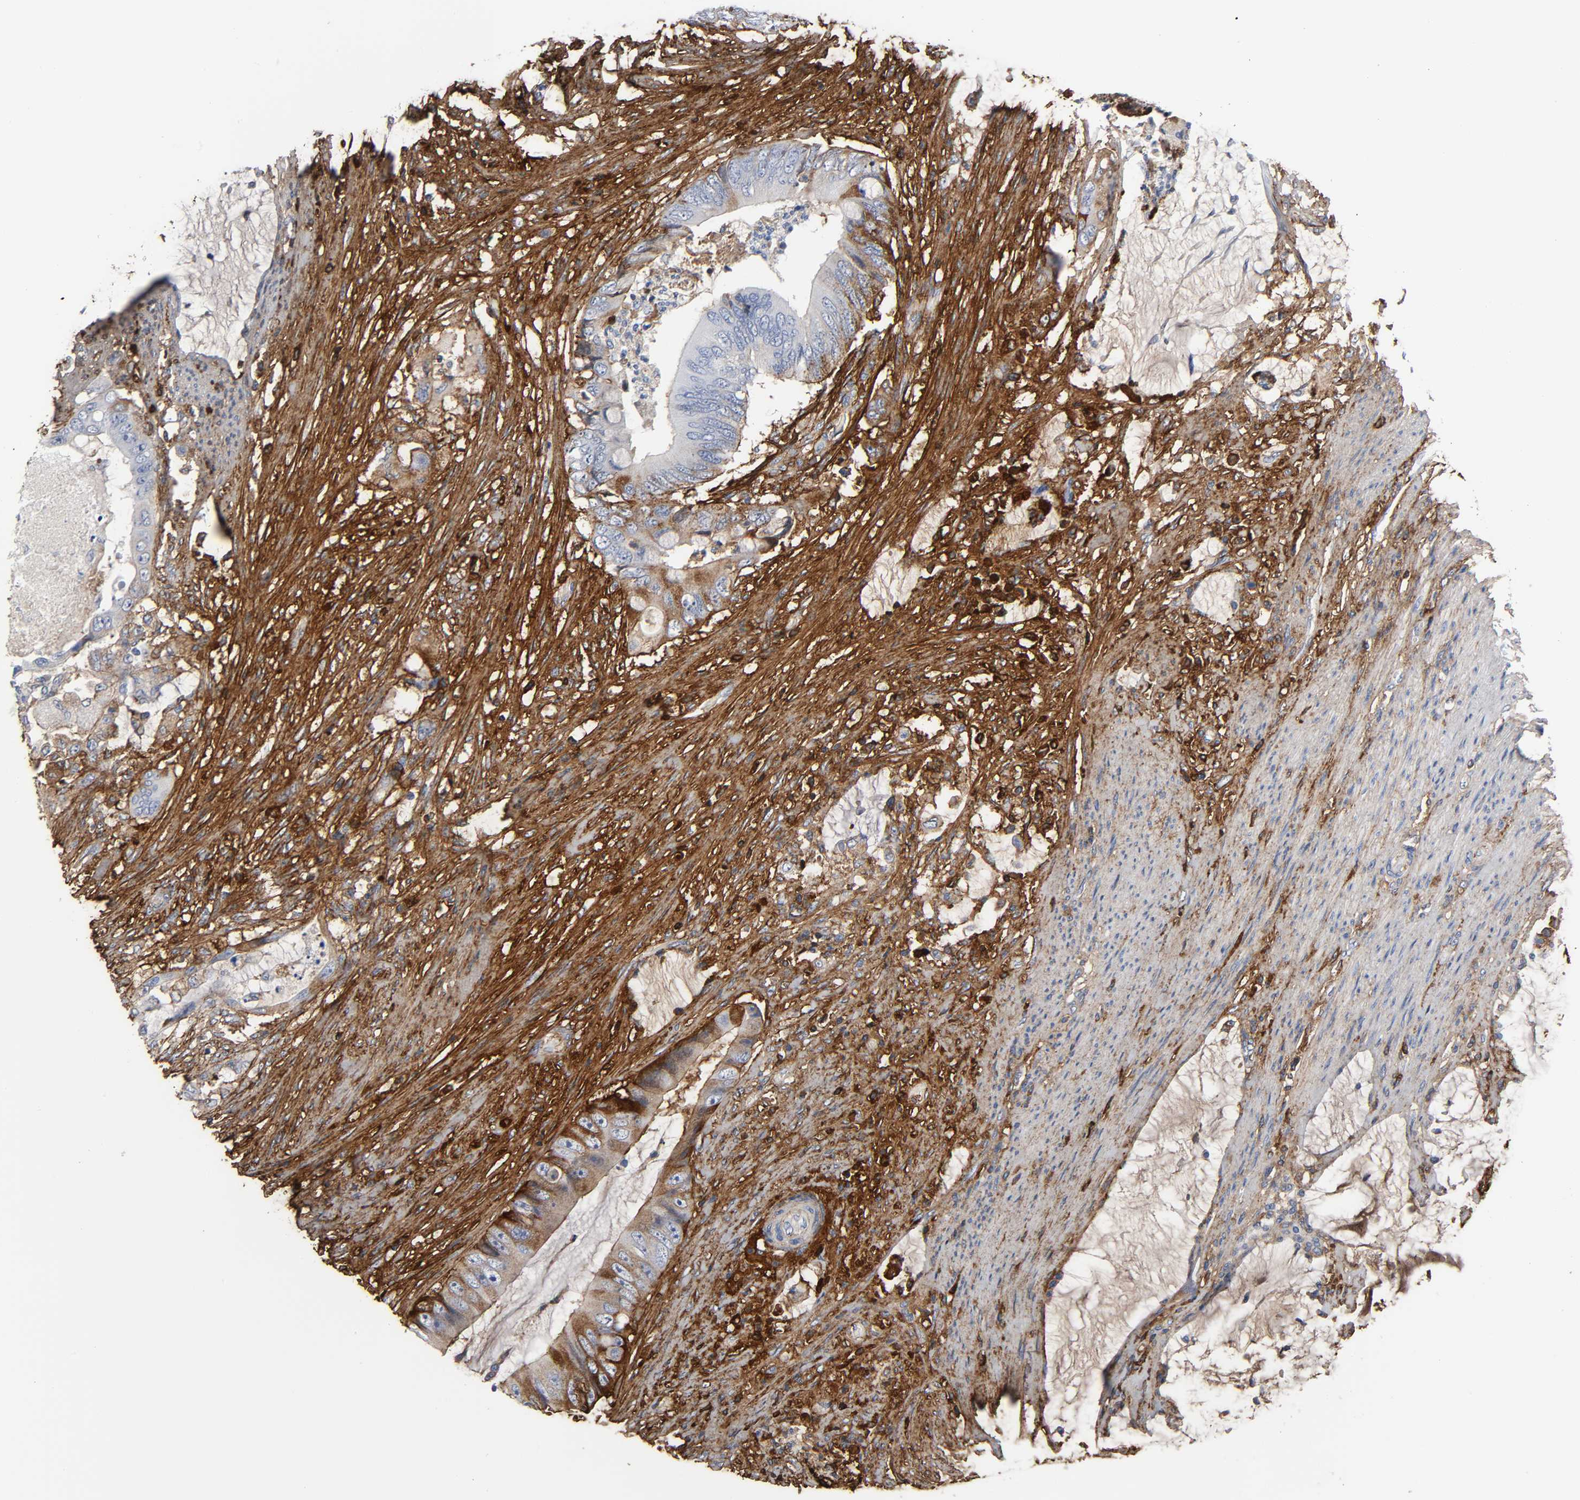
{"staining": {"intensity": "moderate", "quantity": "<25%", "location": "cytoplasmic/membranous"}, "tissue": "colorectal cancer", "cell_type": "Tumor cells", "image_type": "cancer", "snomed": [{"axis": "morphology", "description": "Adenocarcinoma, NOS"}, {"axis": "topography", "description": "Rectum"}], "caption": "Brown immunohistochemical staining in colorectal adenocarcinoma shows moderate cytoplasmic/membranous positivity in about <25% of tumor cells.", "gene": "FBLN1", "patient": {"sex": "female", "age": 77}}